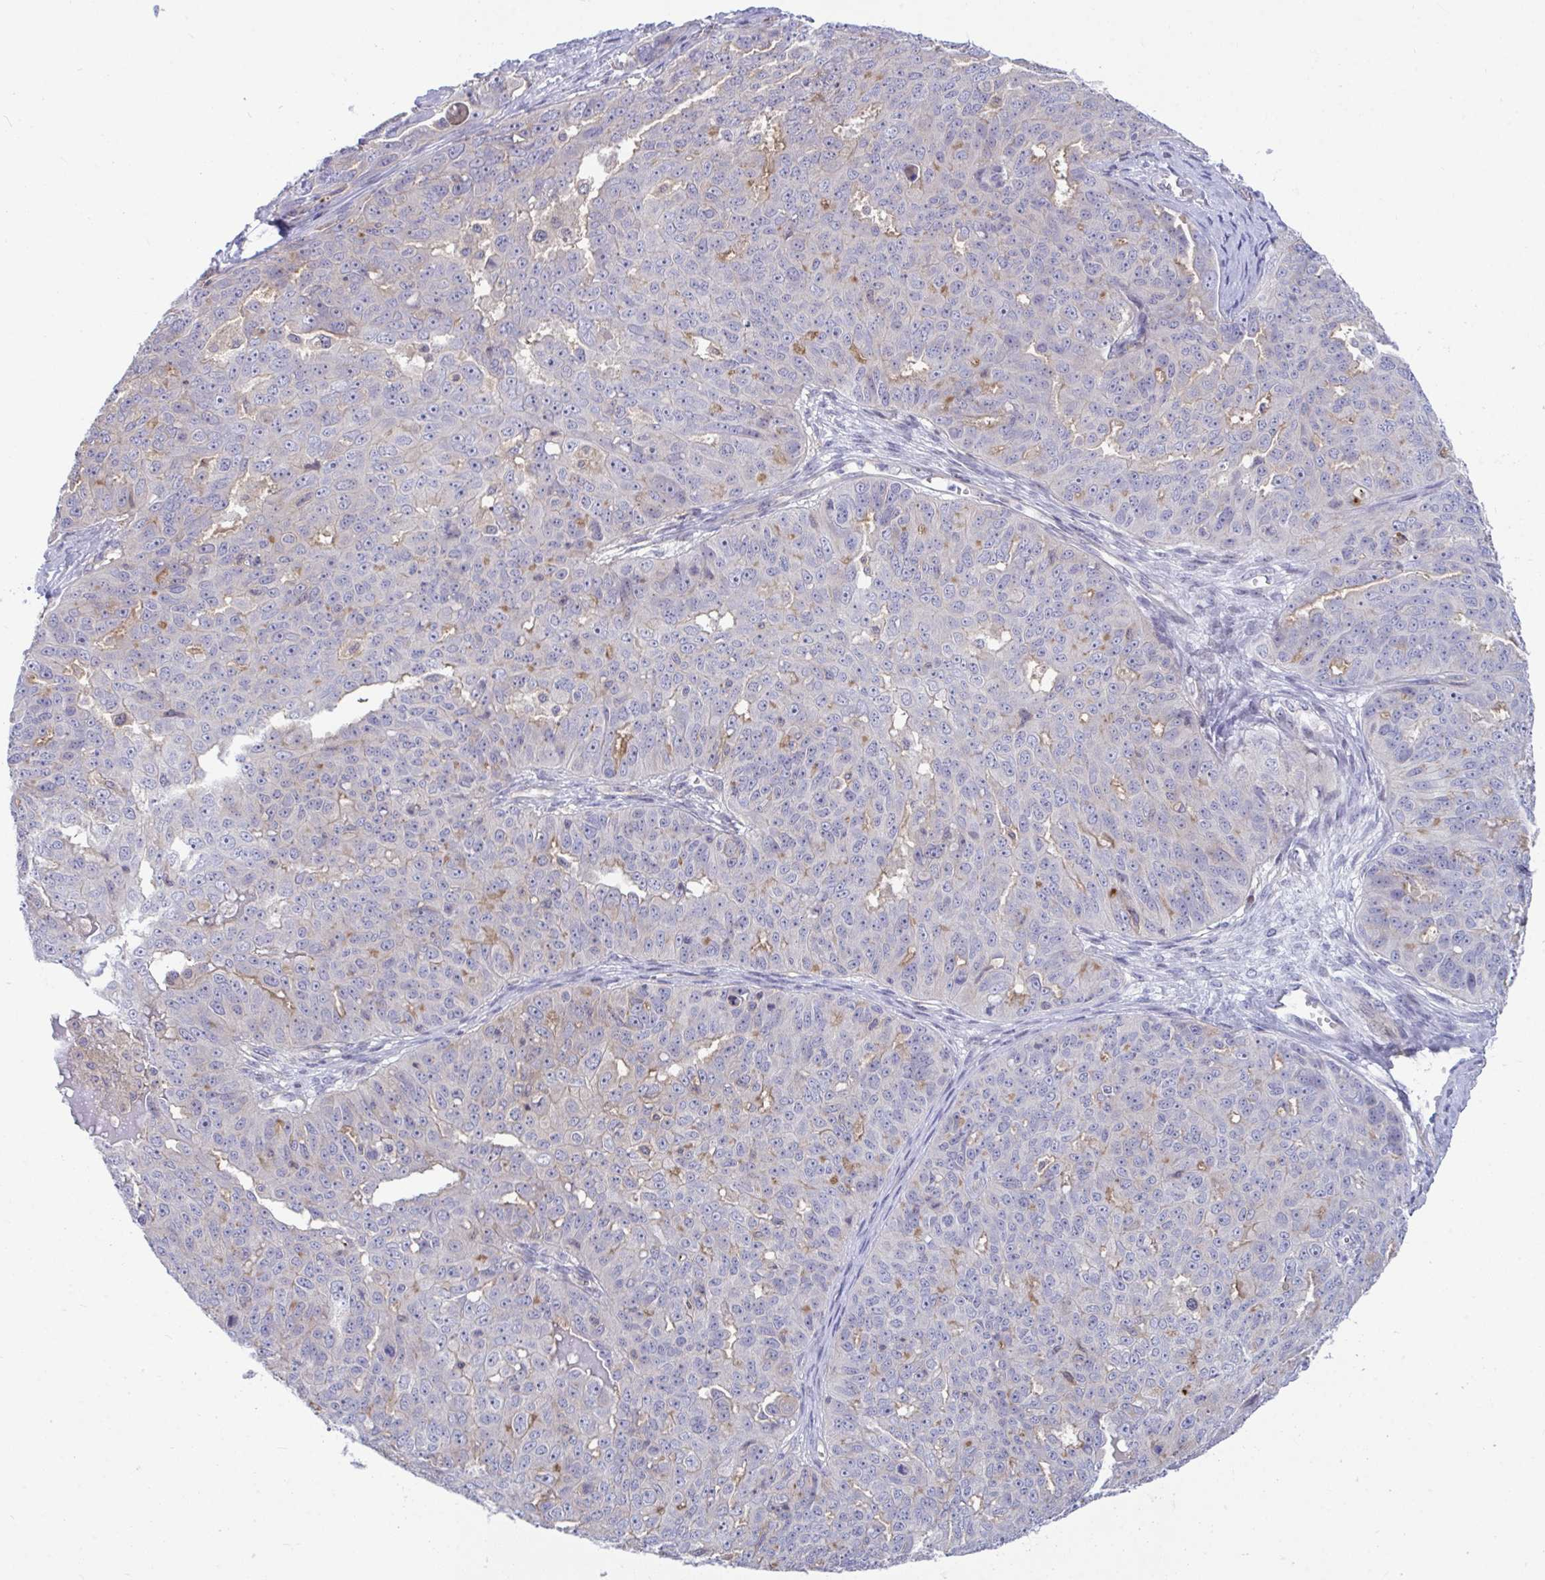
{"staining": {"intensity": "weak", "quantity": "<25%", "location": "cytoplasmic/membranous"}, "tissue": "ovarian cancer", "cell_type": "Tumor cells", "image_type": "cancer", "snomed": [{"axis": "morphology", "description": "Carcinoma, endometroid"}, {"axis": "topography", "description": "Ovary"}], "caption": "The micrograph reveals no significant positivity in tumor cells of endometroid carcinoma (ovarian). The staining is performed using DAB brown chromogen with nuclei counter-stained in using hematoxylin.", "gene": "CENPQ", "patient": {"sex": "female", "age": 70}}